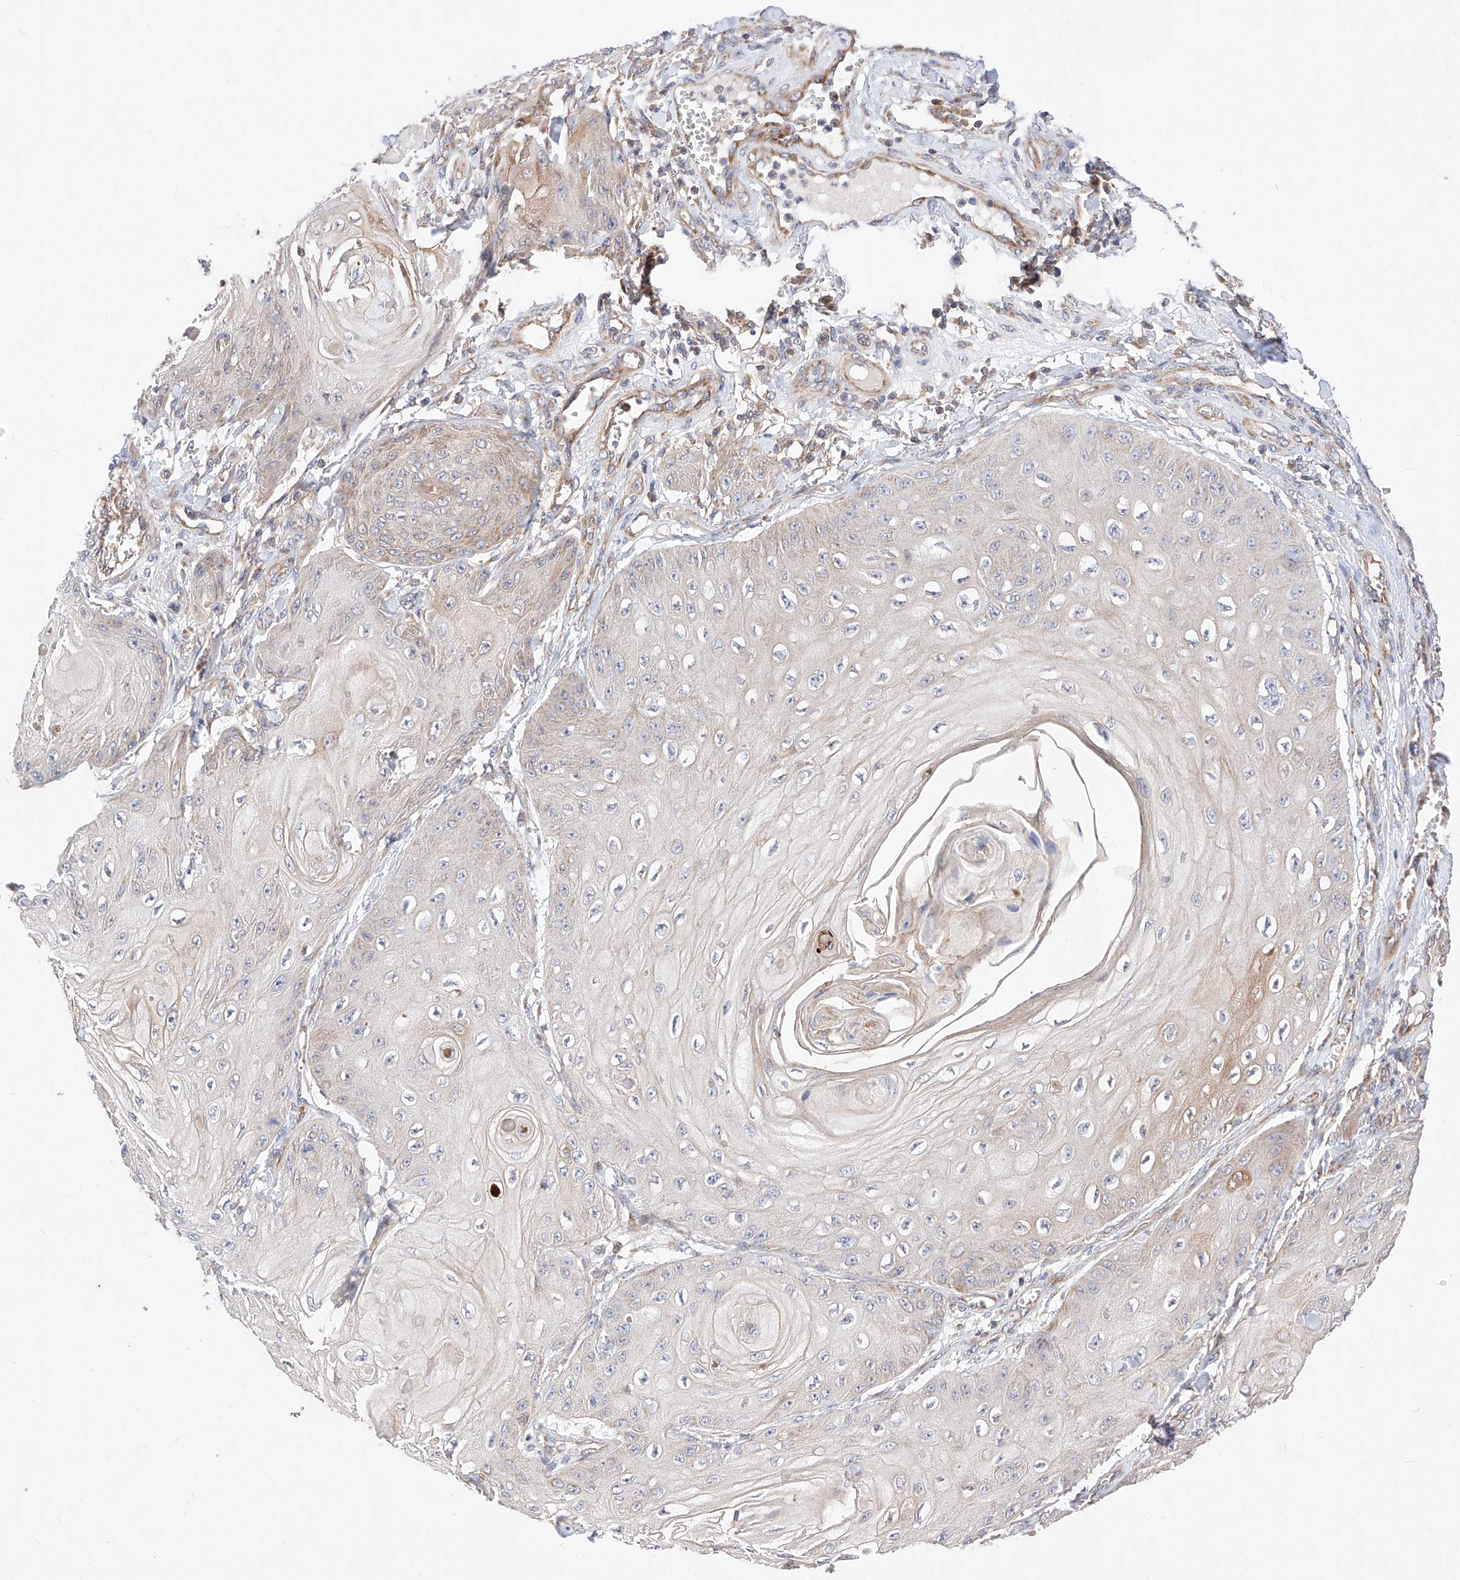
{"staining": {"intensity": "negative", "quantity": "none", "location": "none"}, "tissue": "skin cancer", "cell_type": "Tumor cells", "image_type": "cancer", "snomed": [{"axis": "morphology", "description": "Squamous cell carcinoma, NOS"}, {"axis": "topography", "description": "Skin"}], "caption": "Immunohistochemistry micrograph of neoplastic tissue: human skin squamous cell carcinoma stained with DAB demonstrates no significant protein expression in tumor cells.", "gene": "NR1D1", "patient": {"sex": "male", "age": 74}}